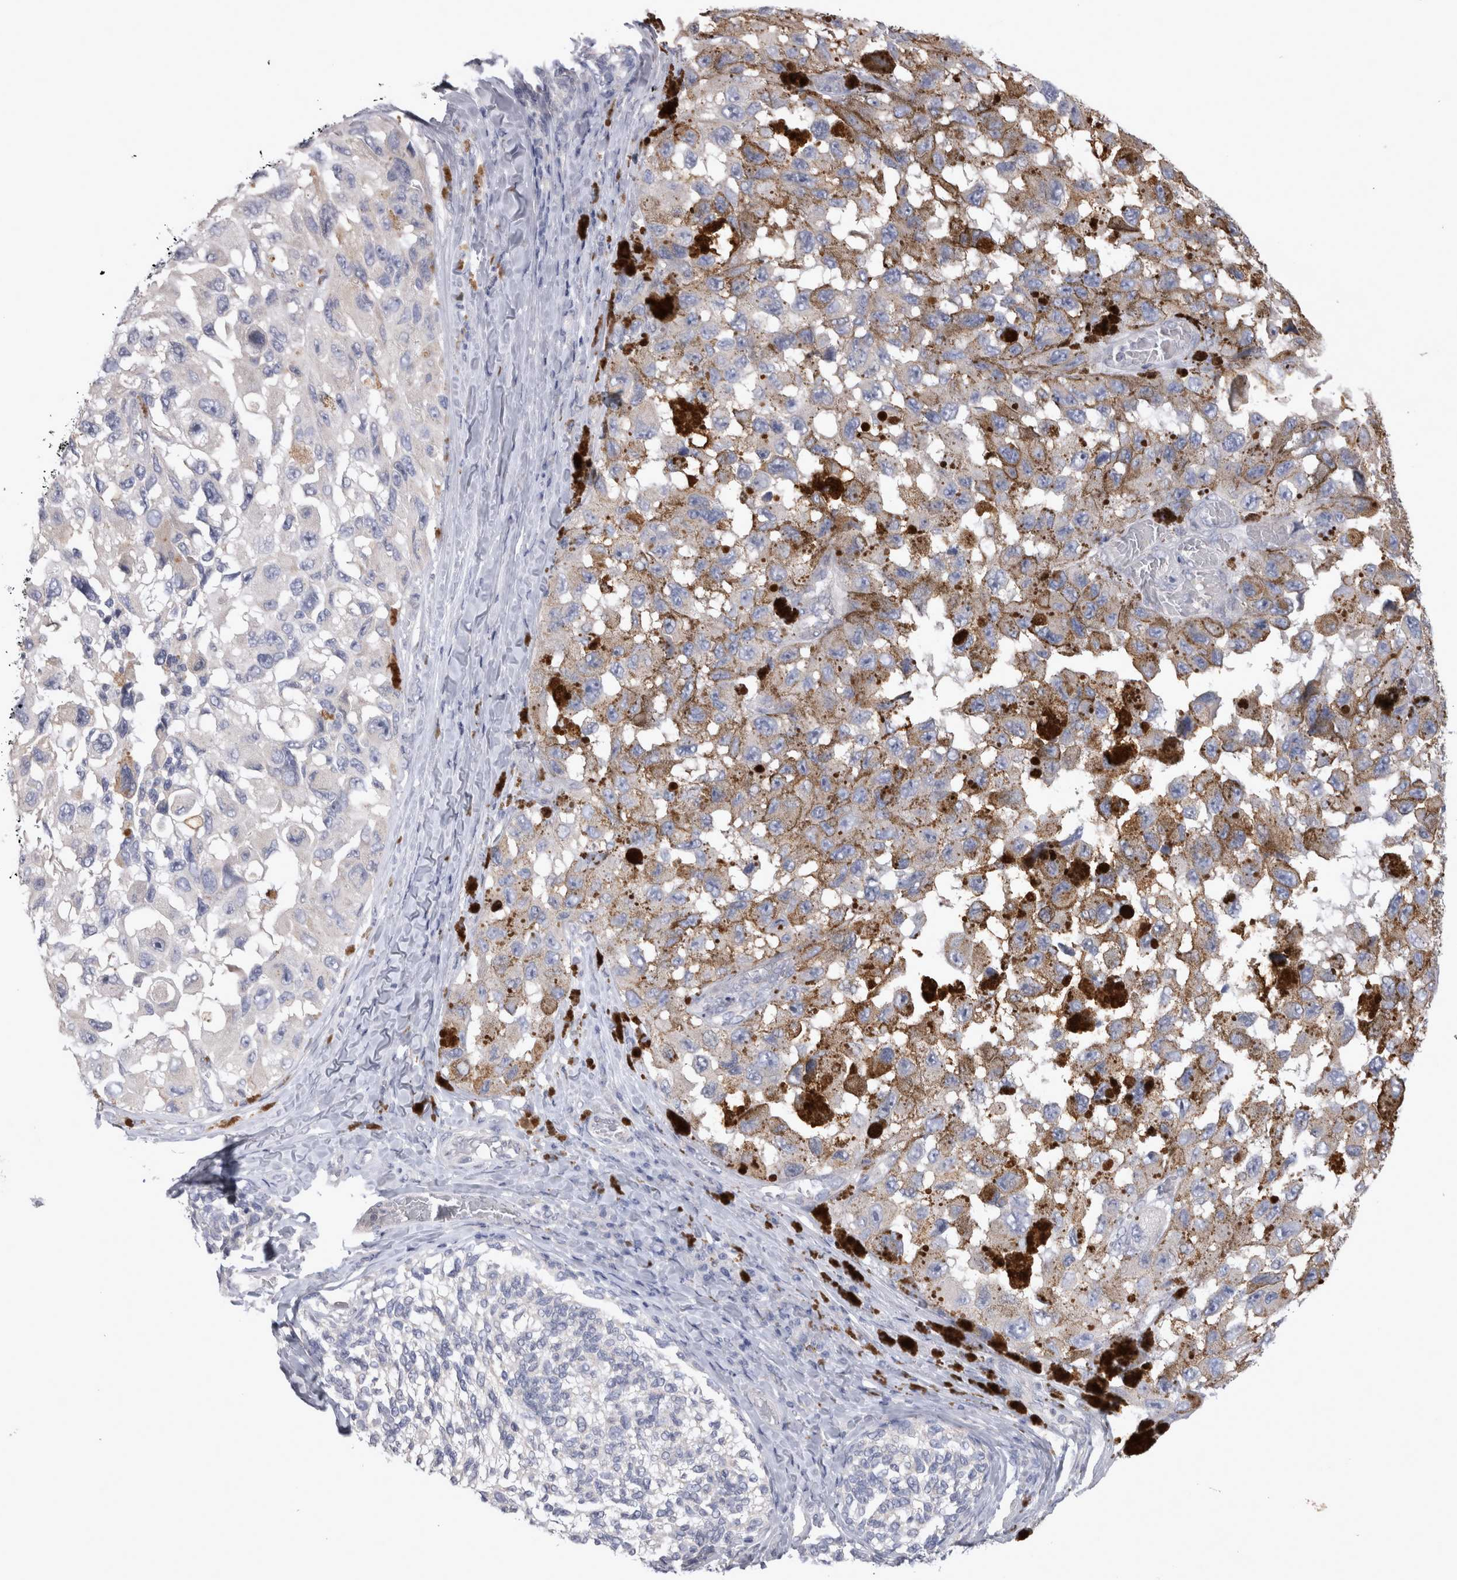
{"staining": {"intensity": "negative", "quantity": "none", "location": "none"}, "tissue": "melanoma", "cell_type": "Tumor cells", "image_type": "cancer", "snomed": [{"axis": "morphology", "description": "Malignant melanoma, NOS"}, {"axis": "topography", "description": "Skin"}], "caption": "Histopathology image shows no significant protein staining in tumor cells of melanoma.", "gene": "LRRC40", "patient": {"sex": "female", "age": 73}}